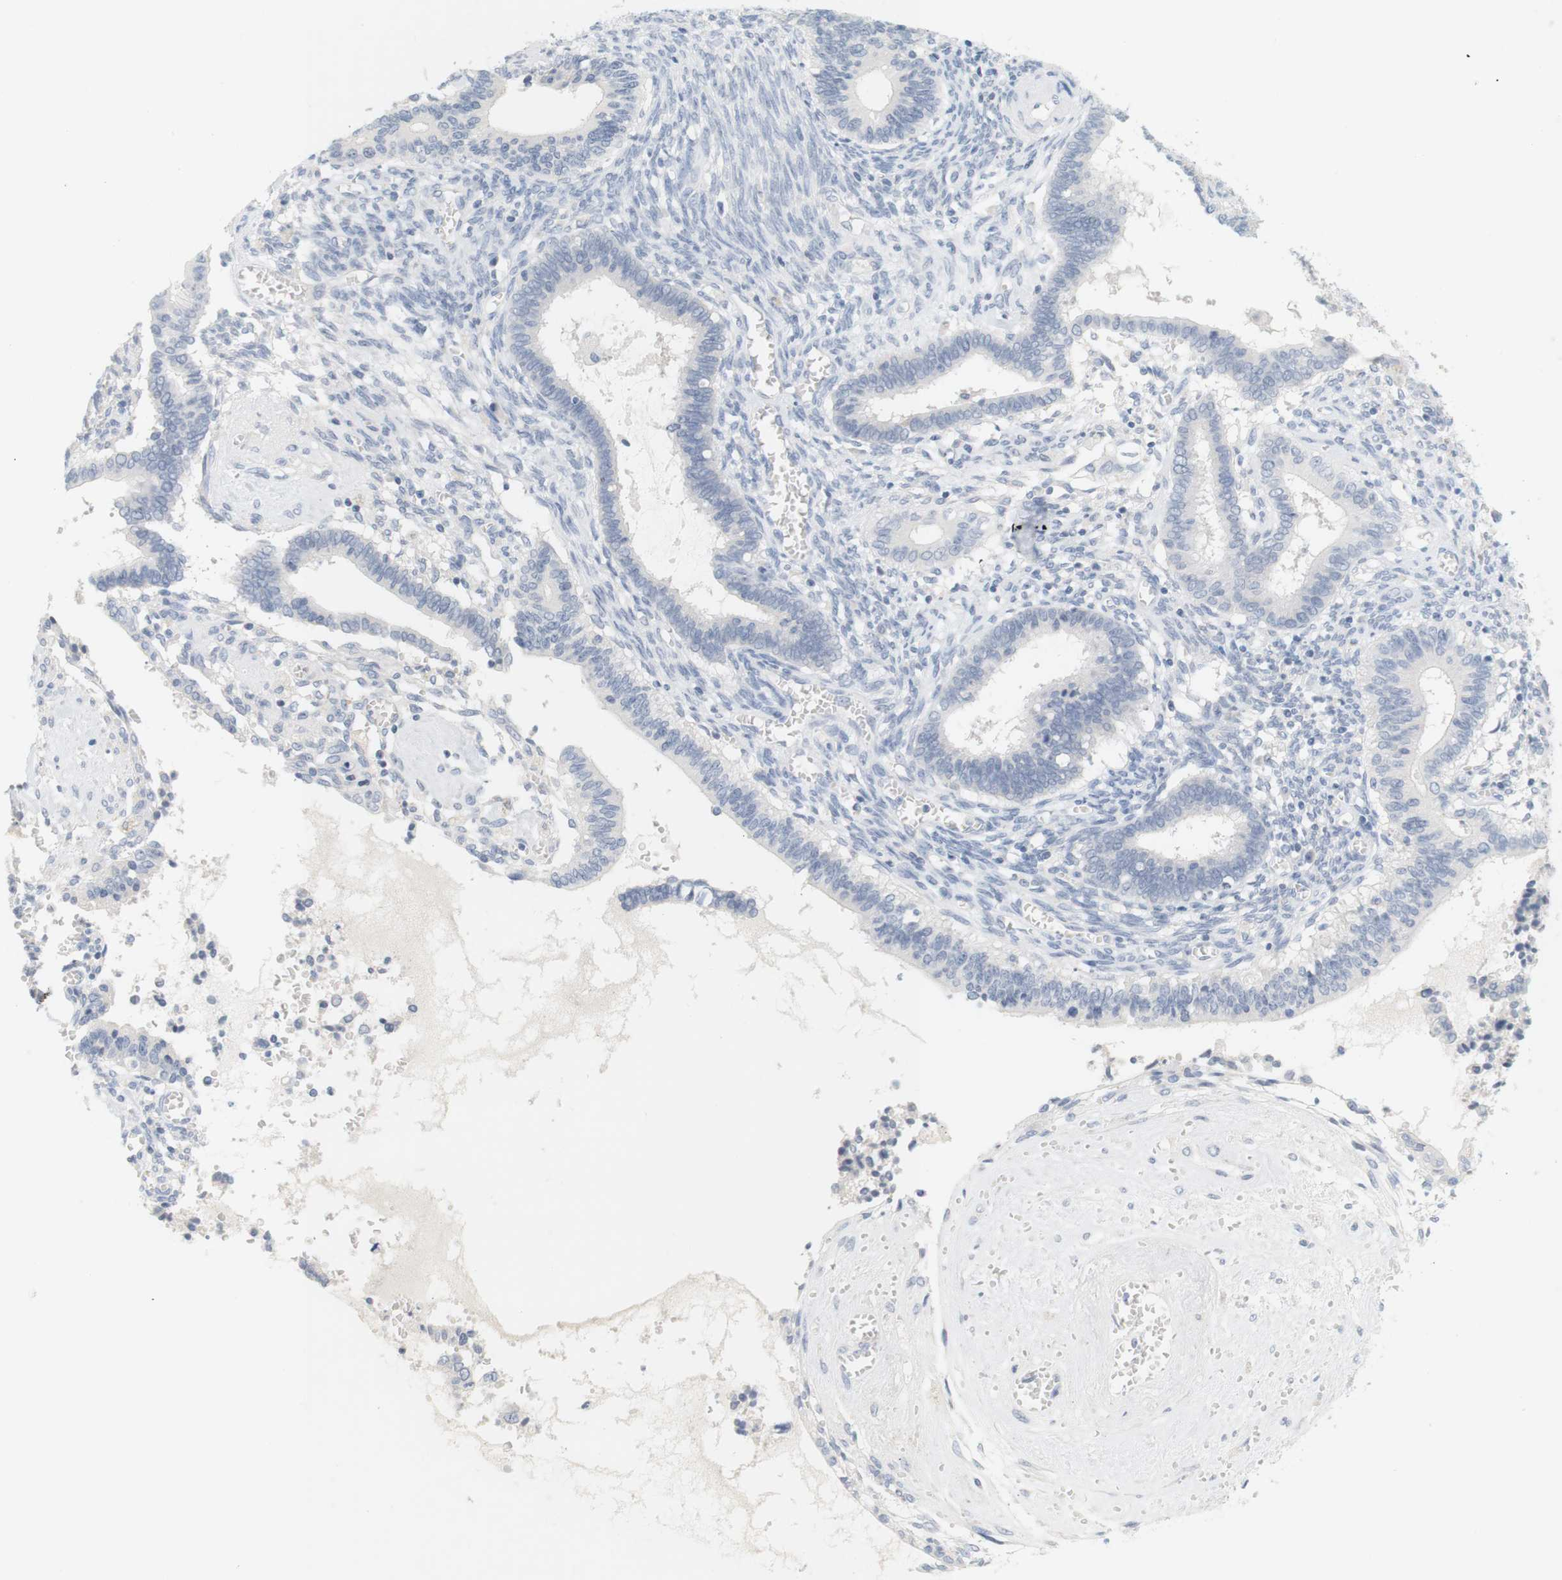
{"staining": {"intensity": "negative", "quantity": "none", "location": "none"}, "tissue": "cervical cancer", "cell_type": "Tumor cells", "image_type": "cancer", "snomed": [{"axis": "morphology", "description": "Adenocarcinoma, NOS"}, {"axis": "topography", "description": "Cervix"}], "caption": "A photomicrograph of human cervical adenocarcinoma is negative for staining in tumor cells. (Stains: DAB (3,3'-diaminobenzidine) immunohistochemistry (IHC) with hematoxylin counter stain, Microscopy: brightfield microscopy at high magnification).", "gene": "OPRM1", "patient": {"sex": "female", "age": 44}}